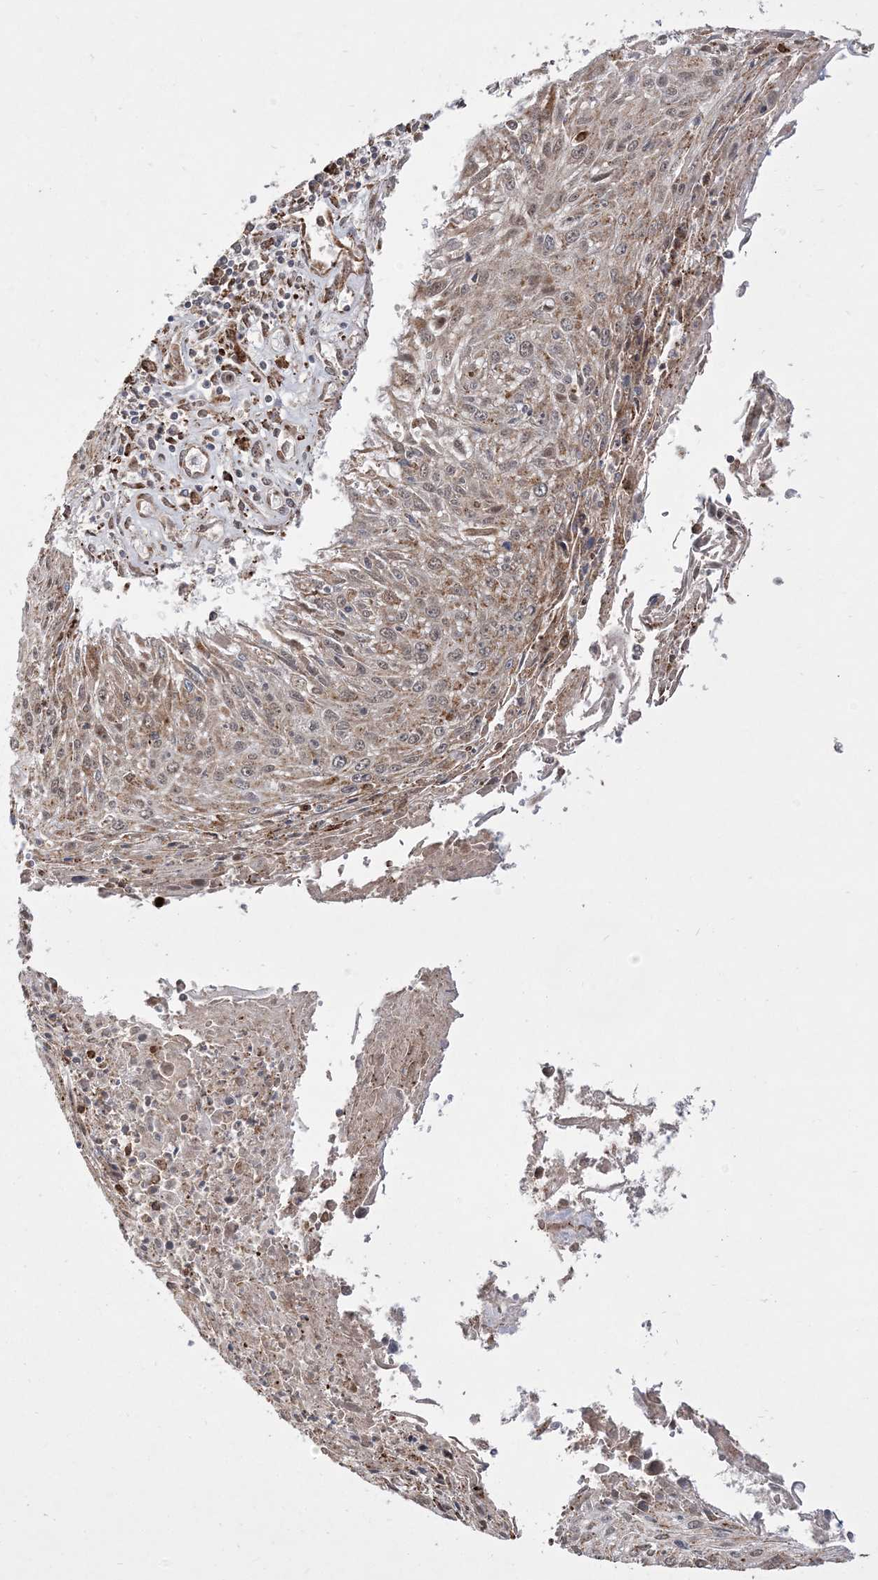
{"staining": {"intensity": "moderate", "quantity": "25%-75%", "location": "cytoplasmic/membranous,nuclear"}, "tissue": "cervical cancer", "cell_type": "Tumor cells", "image_type": "cancer", "snomed": [{"axis": "morphology", "description": "Squamous cell carcinoma, NOS"}, {"axis": "topography", "description": "Cervix"}], "caption": "This is an image of IHC staining of cervical squamous cell carcinoma, which shows moderate expression in the cytoplasmic/membranous and nuclear of tumor cells.", "gene": "EPC2", "patient": {"sex": "female", "age": 51}}